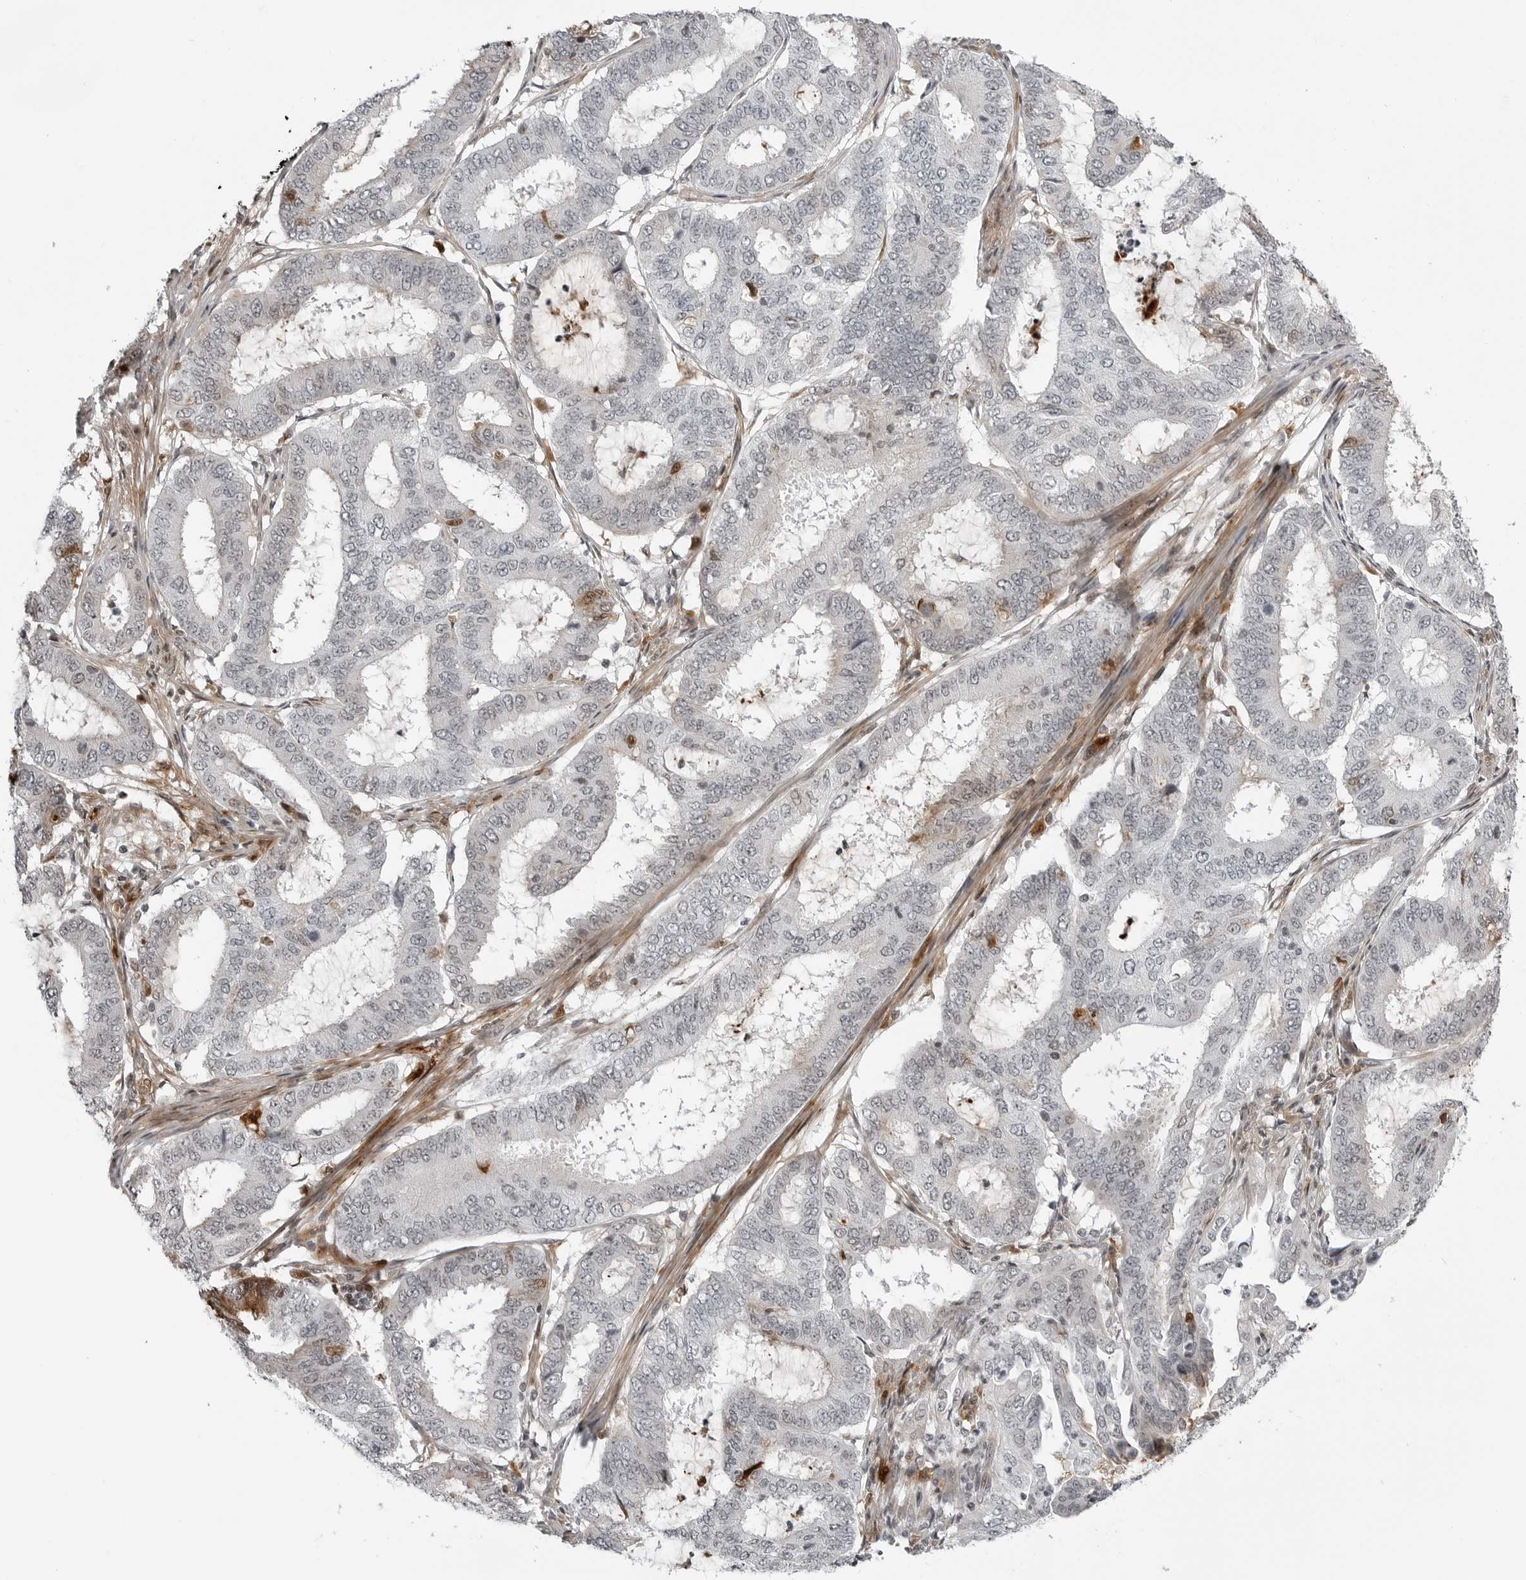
{"staining": {"intensity": "negative", "quantity": "none", "location": "none"}, "tissue": "endometrial cancer", "cell_type": "Tumor cells", "image_type": "cancer", "snomed": [{"axis": "morphology", "description": "Adenocarcinoma, NOS"}, {"axis": "topography", "description": "Endometrium"}], "caption": "High magnification brightfield microscopy of endometrial adenocarcinoma stained with DAB (brown) and counterstained with hematoxylin (blue): tumor cells show no significant positivity.", "gene": "CXCR5", "patient": {"sex": "female", "age": 51}}